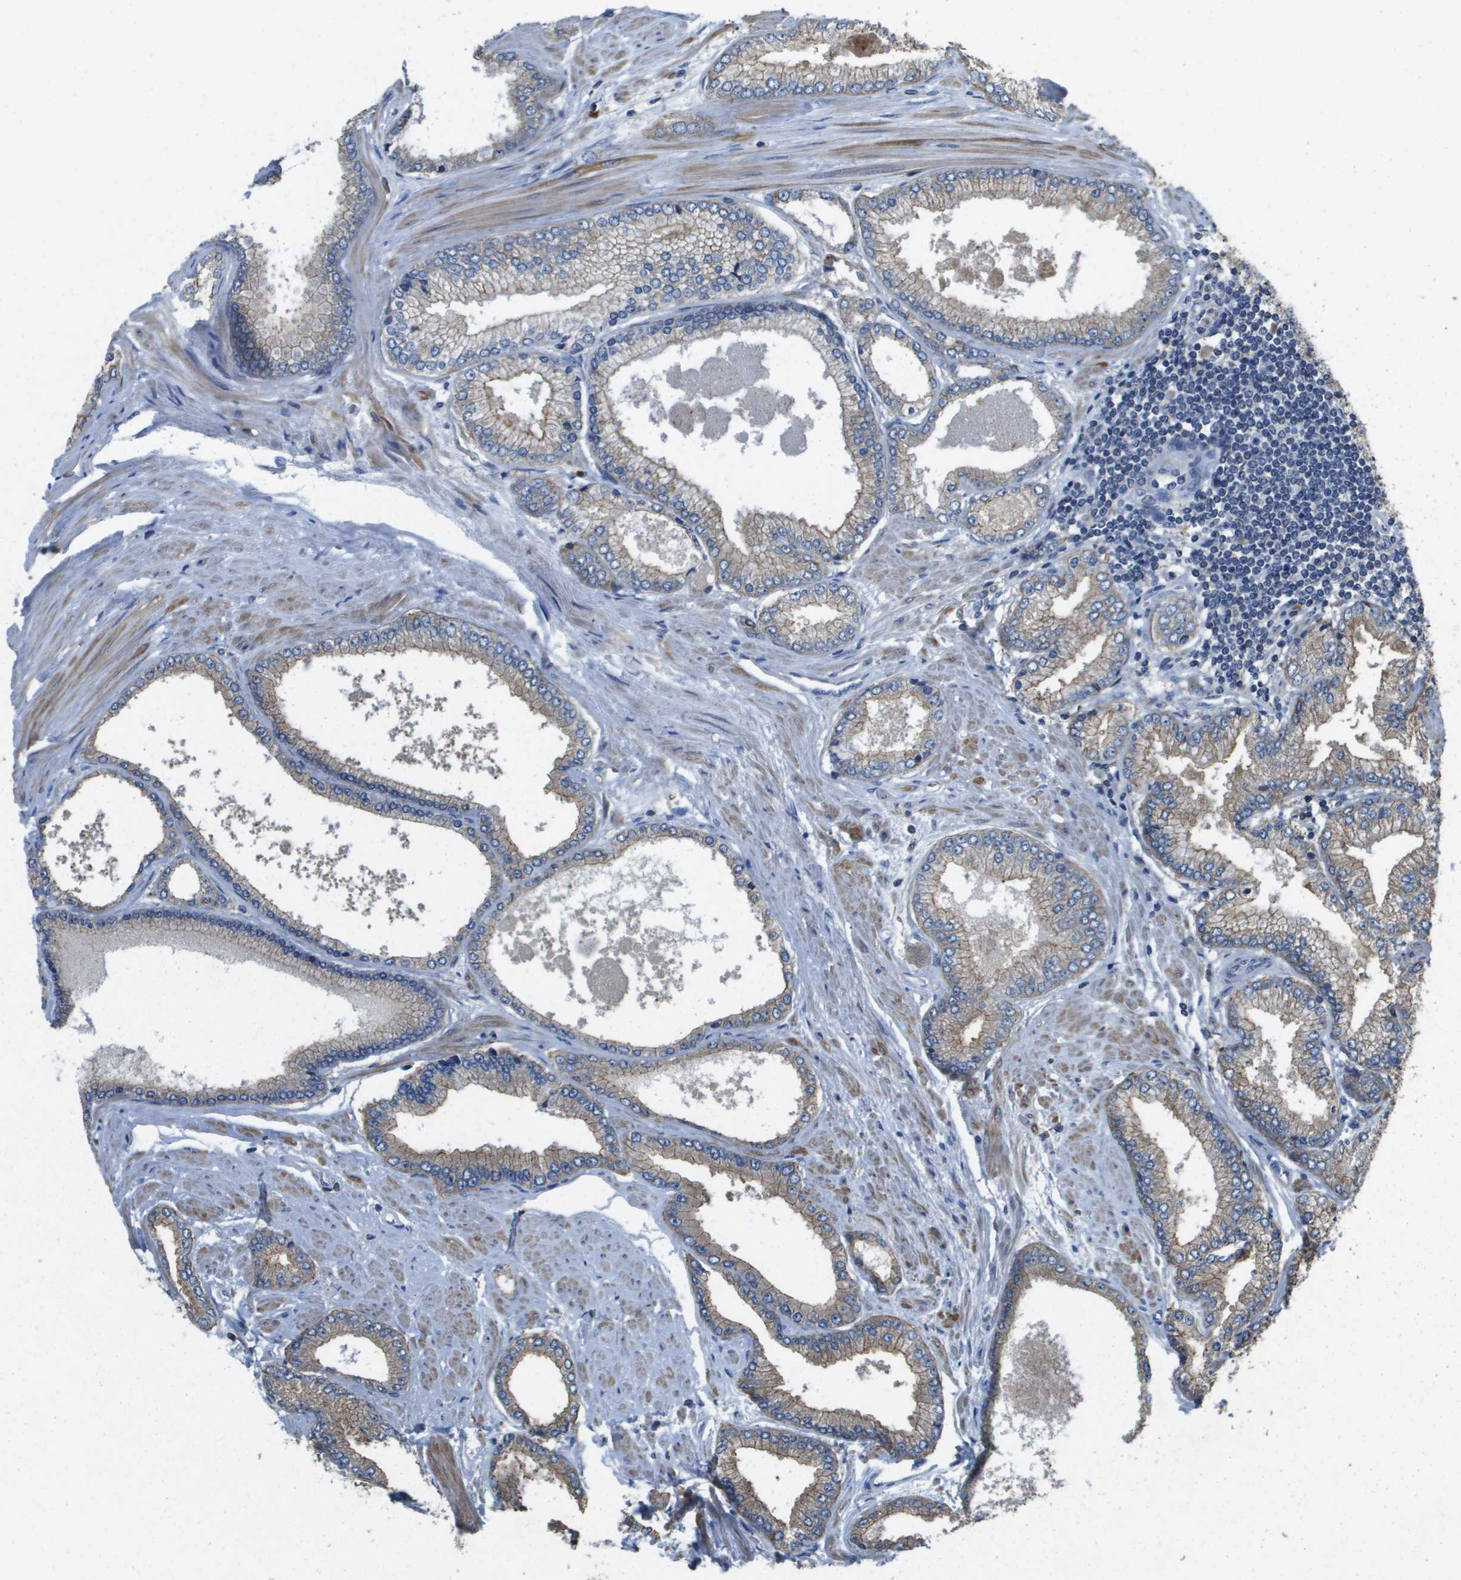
{"staining": {"intensity": "weak", "quantity": "<25%", "location": "cytoplasmic/membranous"}, "tissue": "prostate cancer", "cell_type": "Tumor cells", "image_type": "cancer", "snomed": [{"axis": "morphology", "description": "Adenocarcinoma, High grade"}, {"axis": "topography", "description": "Prostate"}], "caption": "IHC photomicrograph of prostate adenocarcinoma (high-grade) stained for a protein (brown), which demonstrates no positivity in tumor cells. Brightfield microscopy of IHC stained with DAB (brown) and hematoxylin (blue), captured at high magnification.", "gene": "CLCA4", "patient": {"sex": "male", "age": 61}}